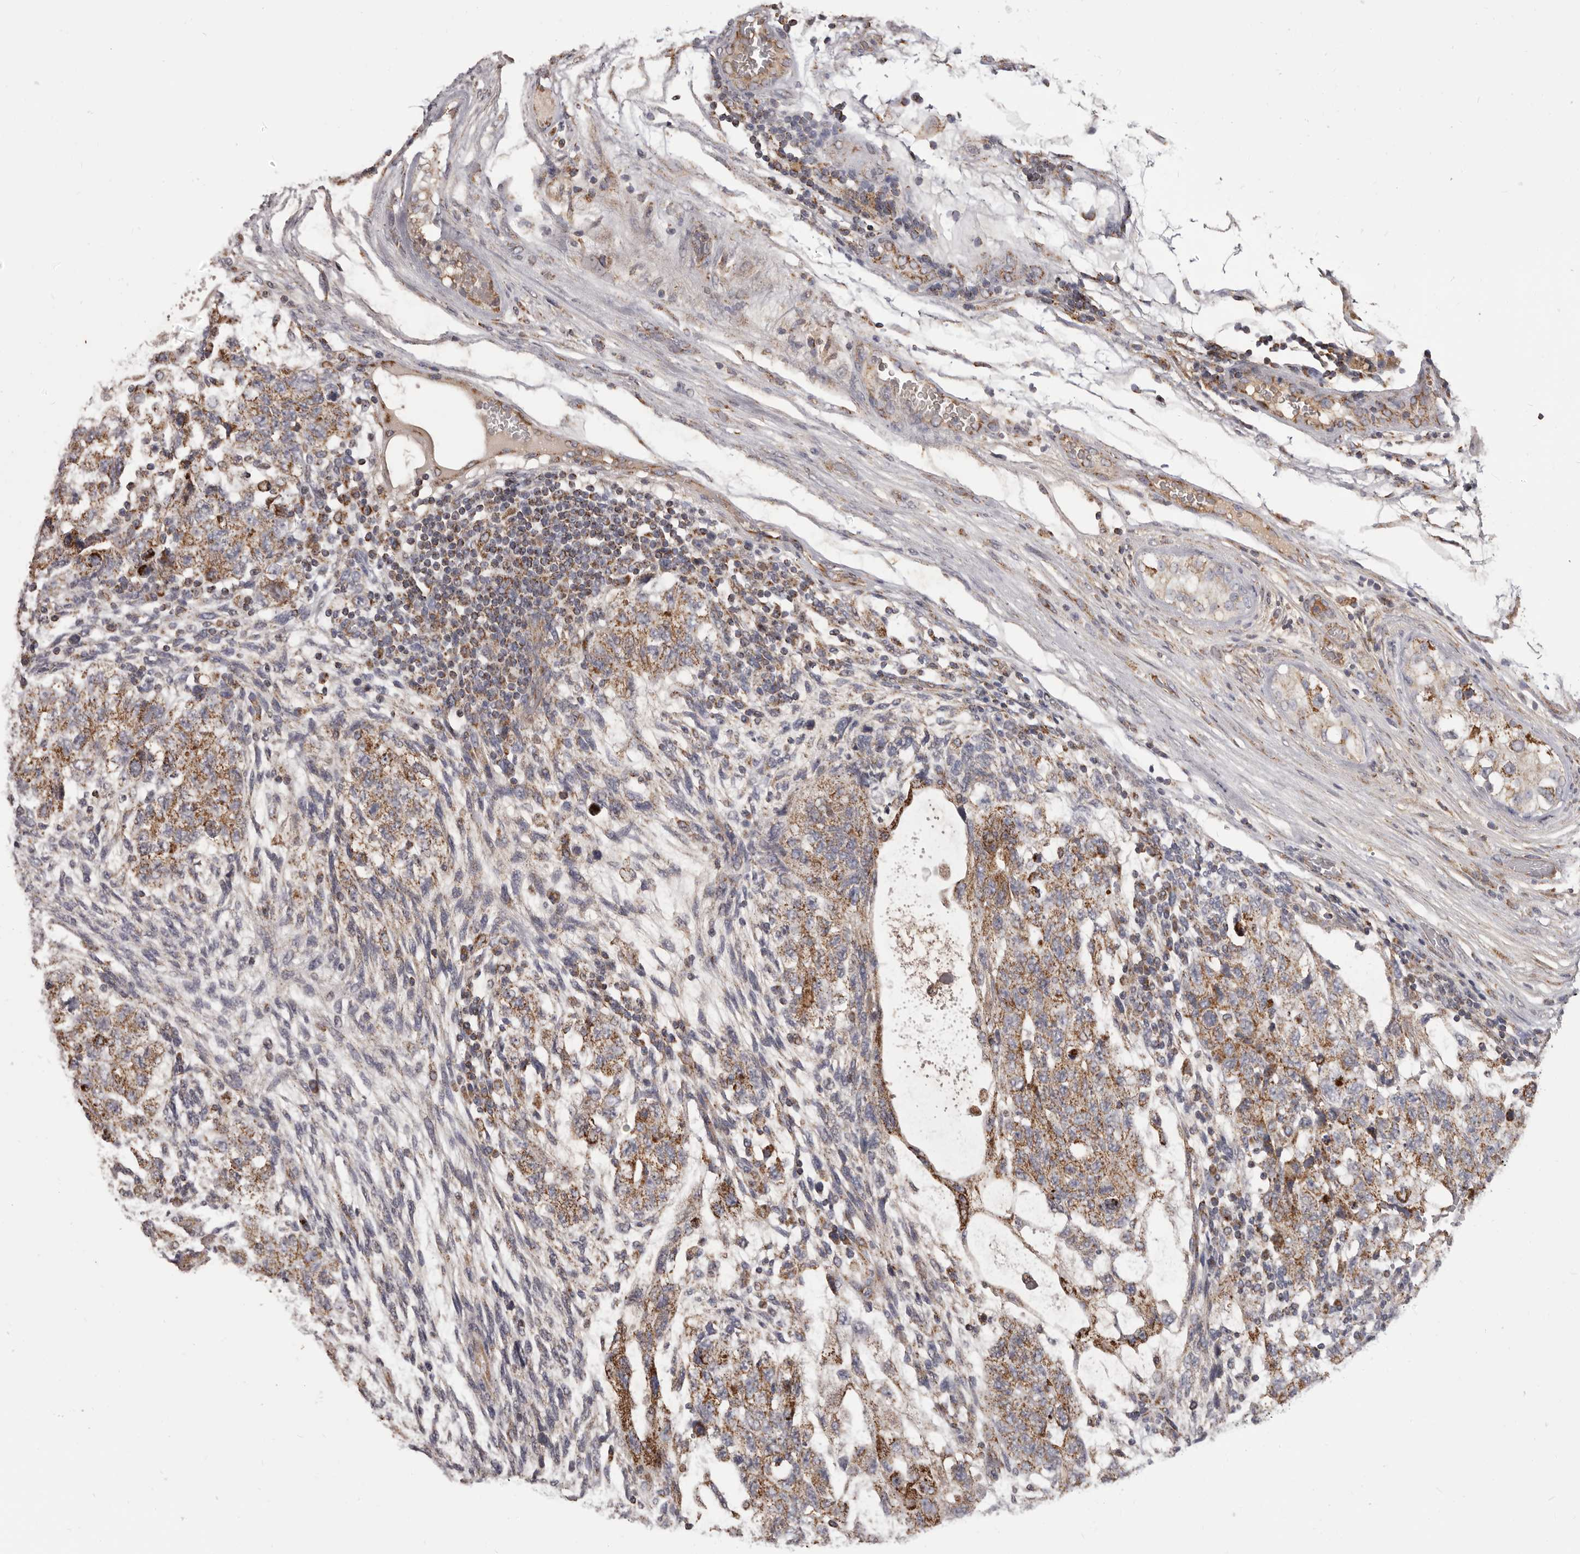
{"staining": {"intensity": "moderate", "quantity": ">75%", "location": "cytoplasmic/membranous"}, "tissue": "testis cancer", "cell_type": "Tumor cells", "image_type": "cancer", "snomed": [{"axis": "morphology", "description": "Normal tissue, NOS"}, {"axis": "morphology", "description": "Carcinoma, Embryonal, NOS"}, {"axis": "topography", "description": "Testis"}], "caption": "Protein expression analysis of human testis embryonal carcinoma reveals moderate cytoplasmic/membranous positivity in about >75% of tumor cells.", "gene": "CHRM2", "patient": {"sex": "male", "age": 36}}